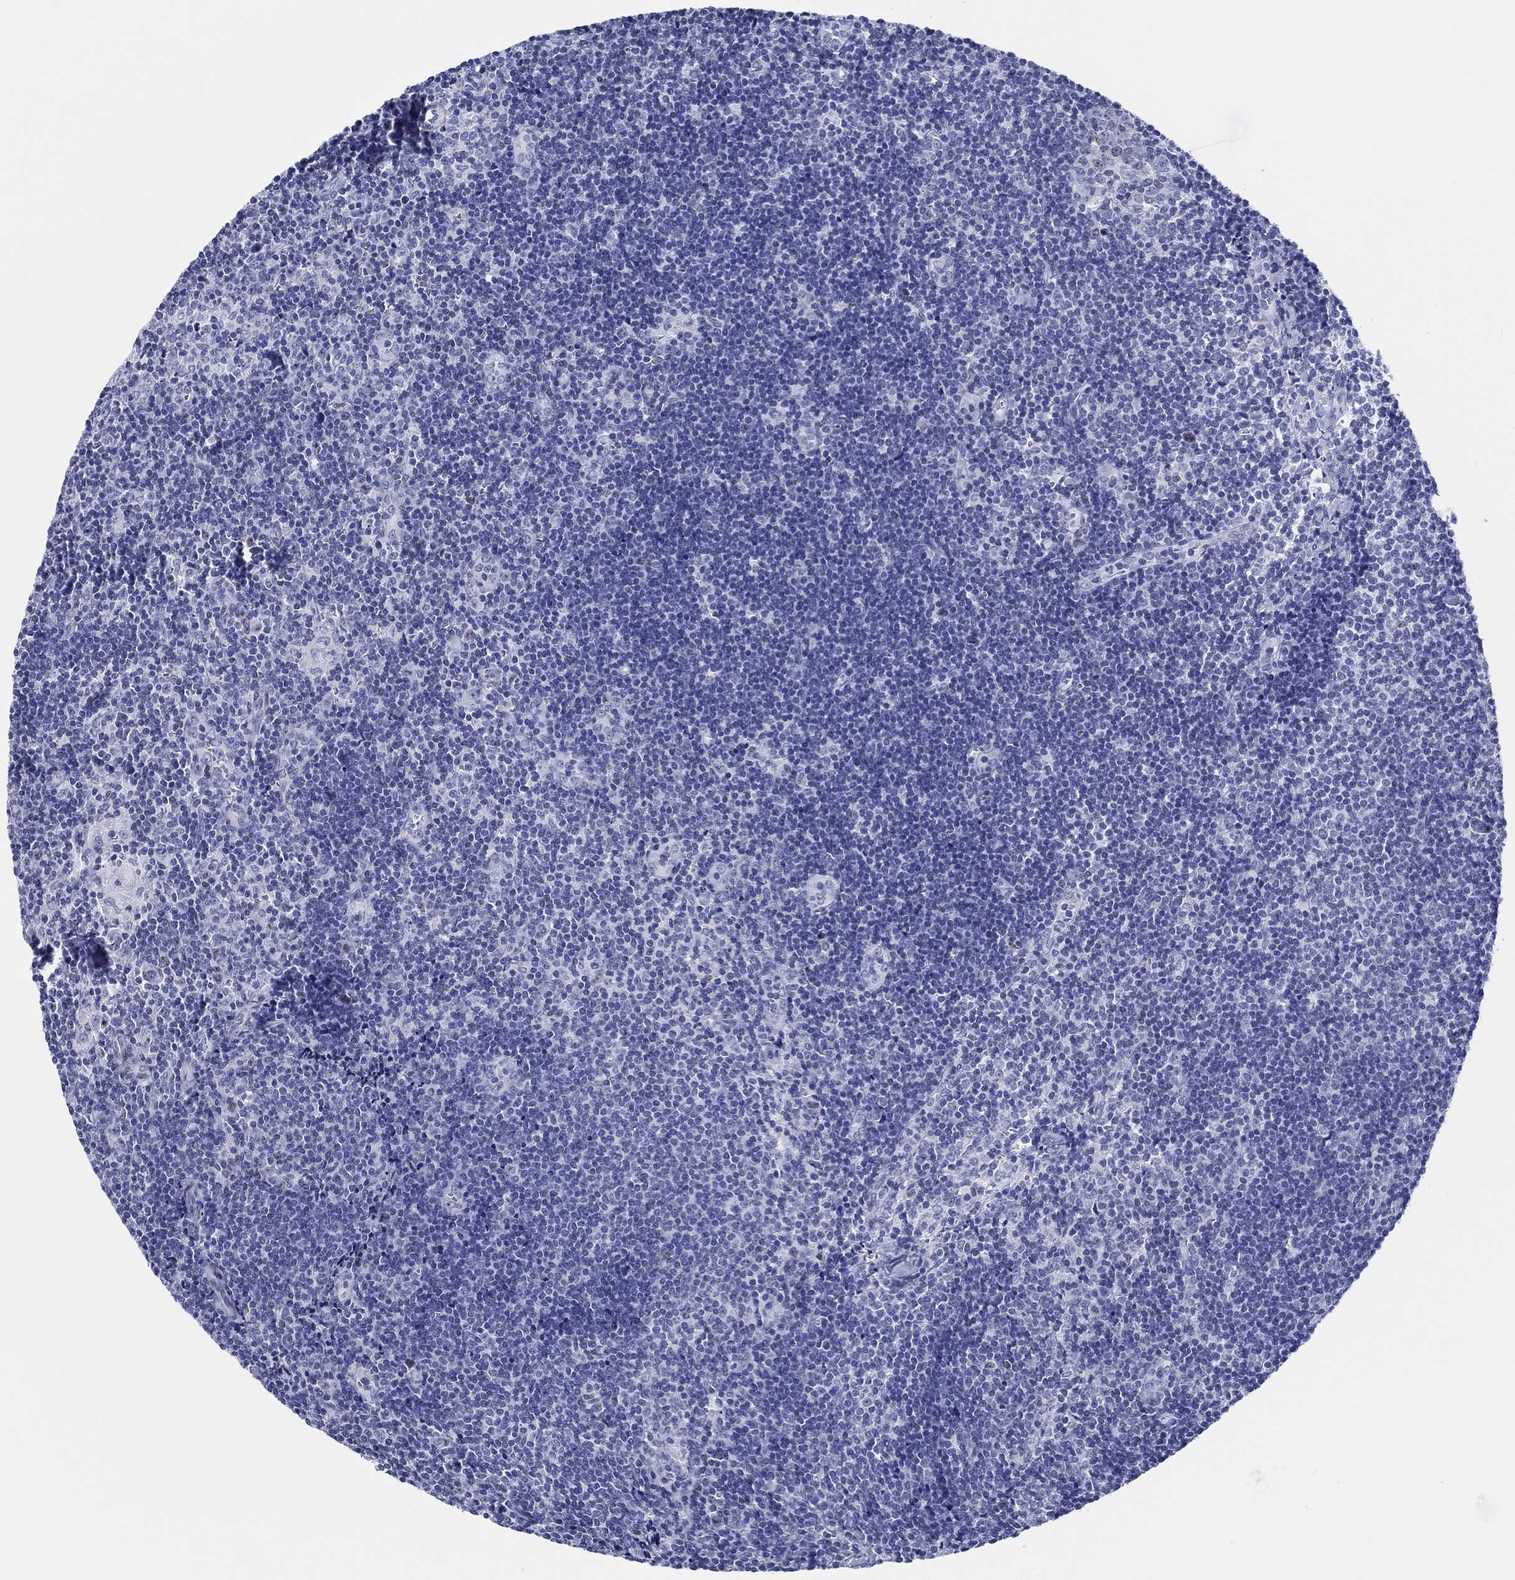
{"staining": {"intensity": "negative", "quantity": "none", "location": "none"}, "tissue": "lymph node", "cell_type": "Germinal center cells", "image_type": "normal", "snomed": [{"axis": "morphology", "description": "Normal tissue, NOS"}, {"axis": "topography", "description": "Lymph node"}], "caption": "Immunohistochemistry of benign human lymph node shows no staining in germinal center cells.", "gene": "H1", "patient": {"sex": "female", "age": 52}}